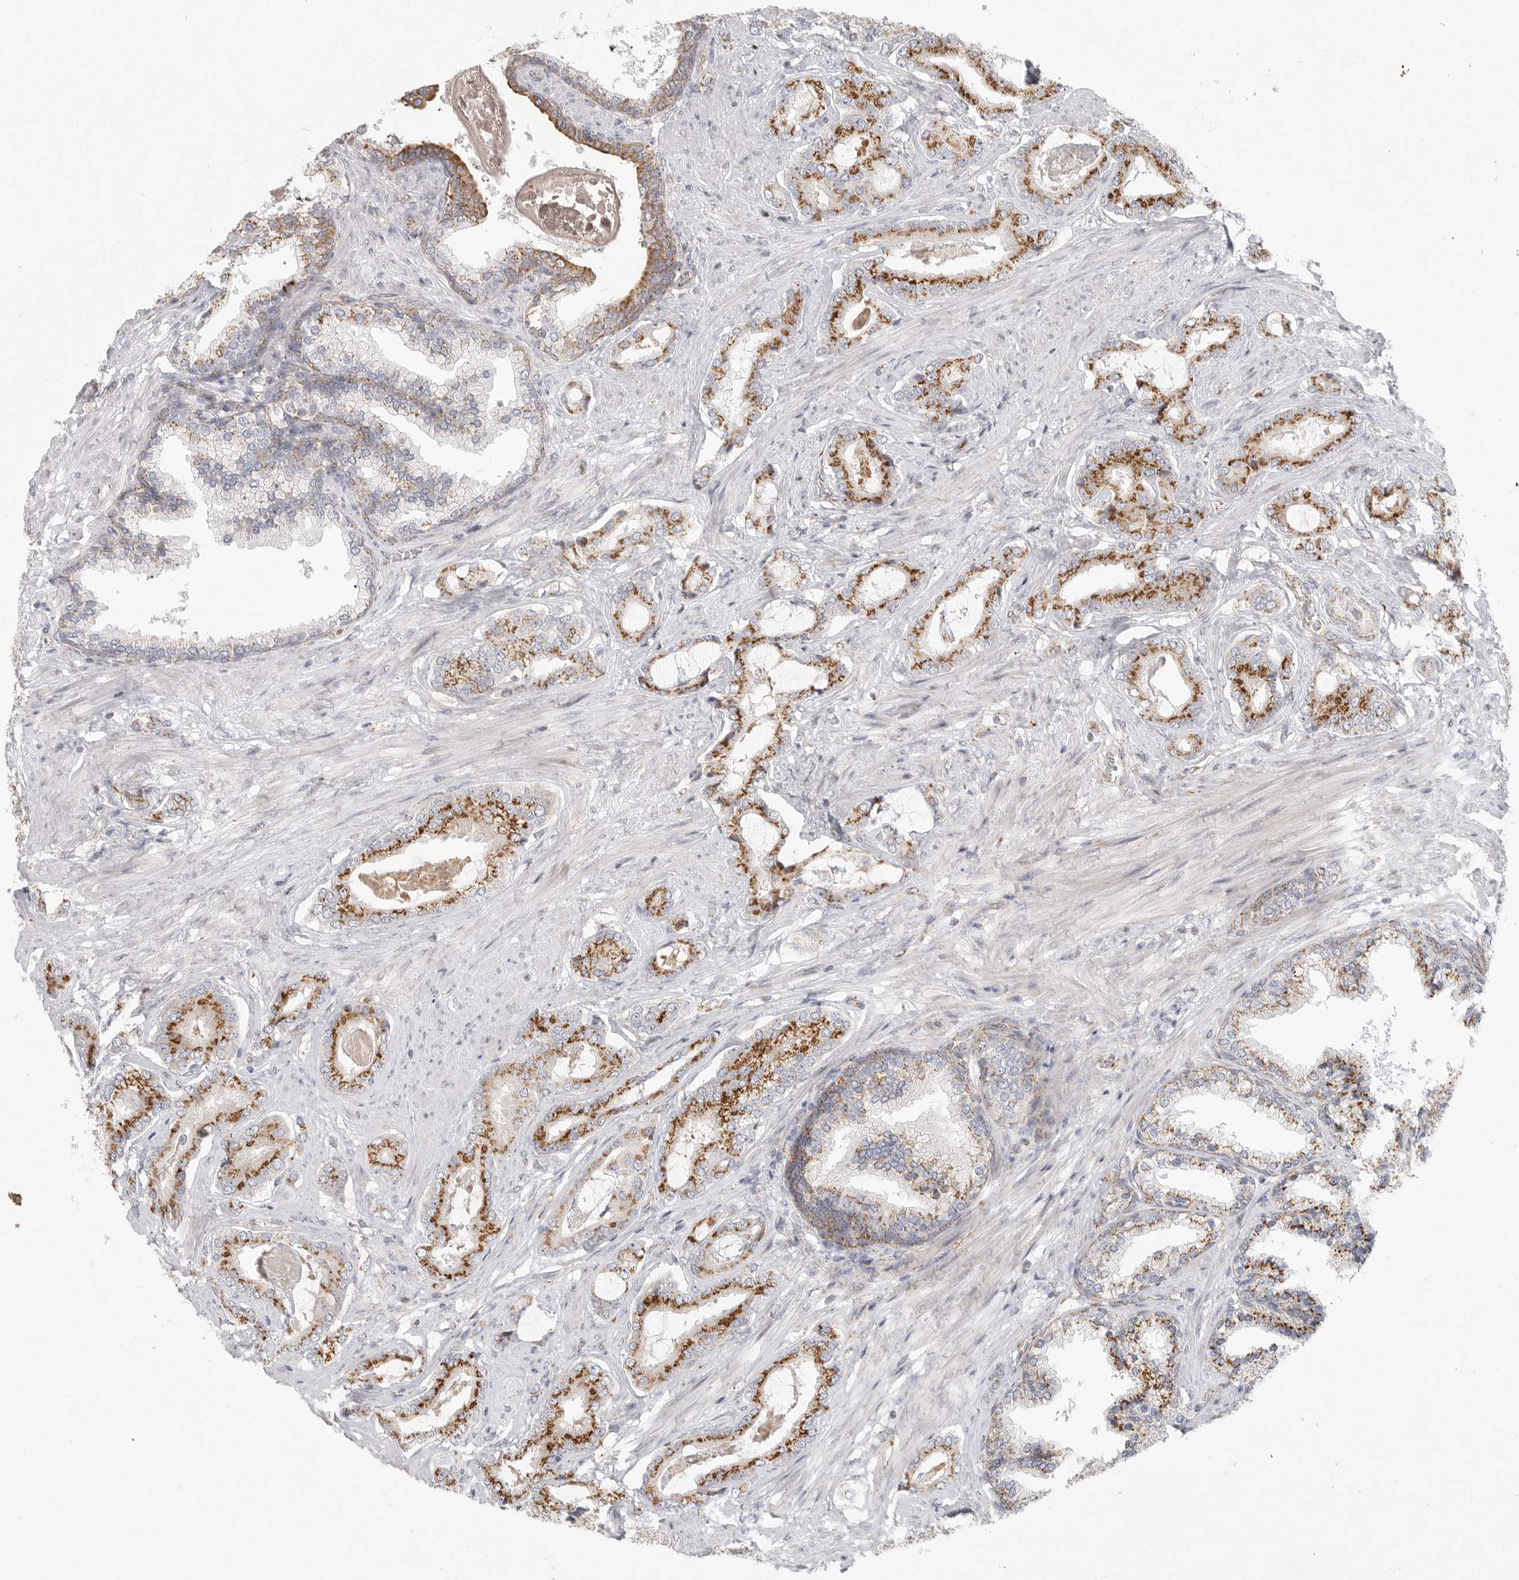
{"staining": {"intensity": "strong", "quantity": ">75%", "location": "cytoplasmic/membranous"}, "tissue": "prostate cancer", "cell_type": "Tumor cells", "image_type": "cancer", "snomed": [{"axis": "morphology", "description": "Adenocarcinoma, Low grade"}, {"axis": "topography", "description": "Prostate"}], "caption": "Tumor cells show high levels of strong cytoplasmic/membranous staining in about >75% of cells in low-grade adenocarcinoma (prostate).", "gene": "SLC25A26", "patient": {"sex": "male", "age": 71}}